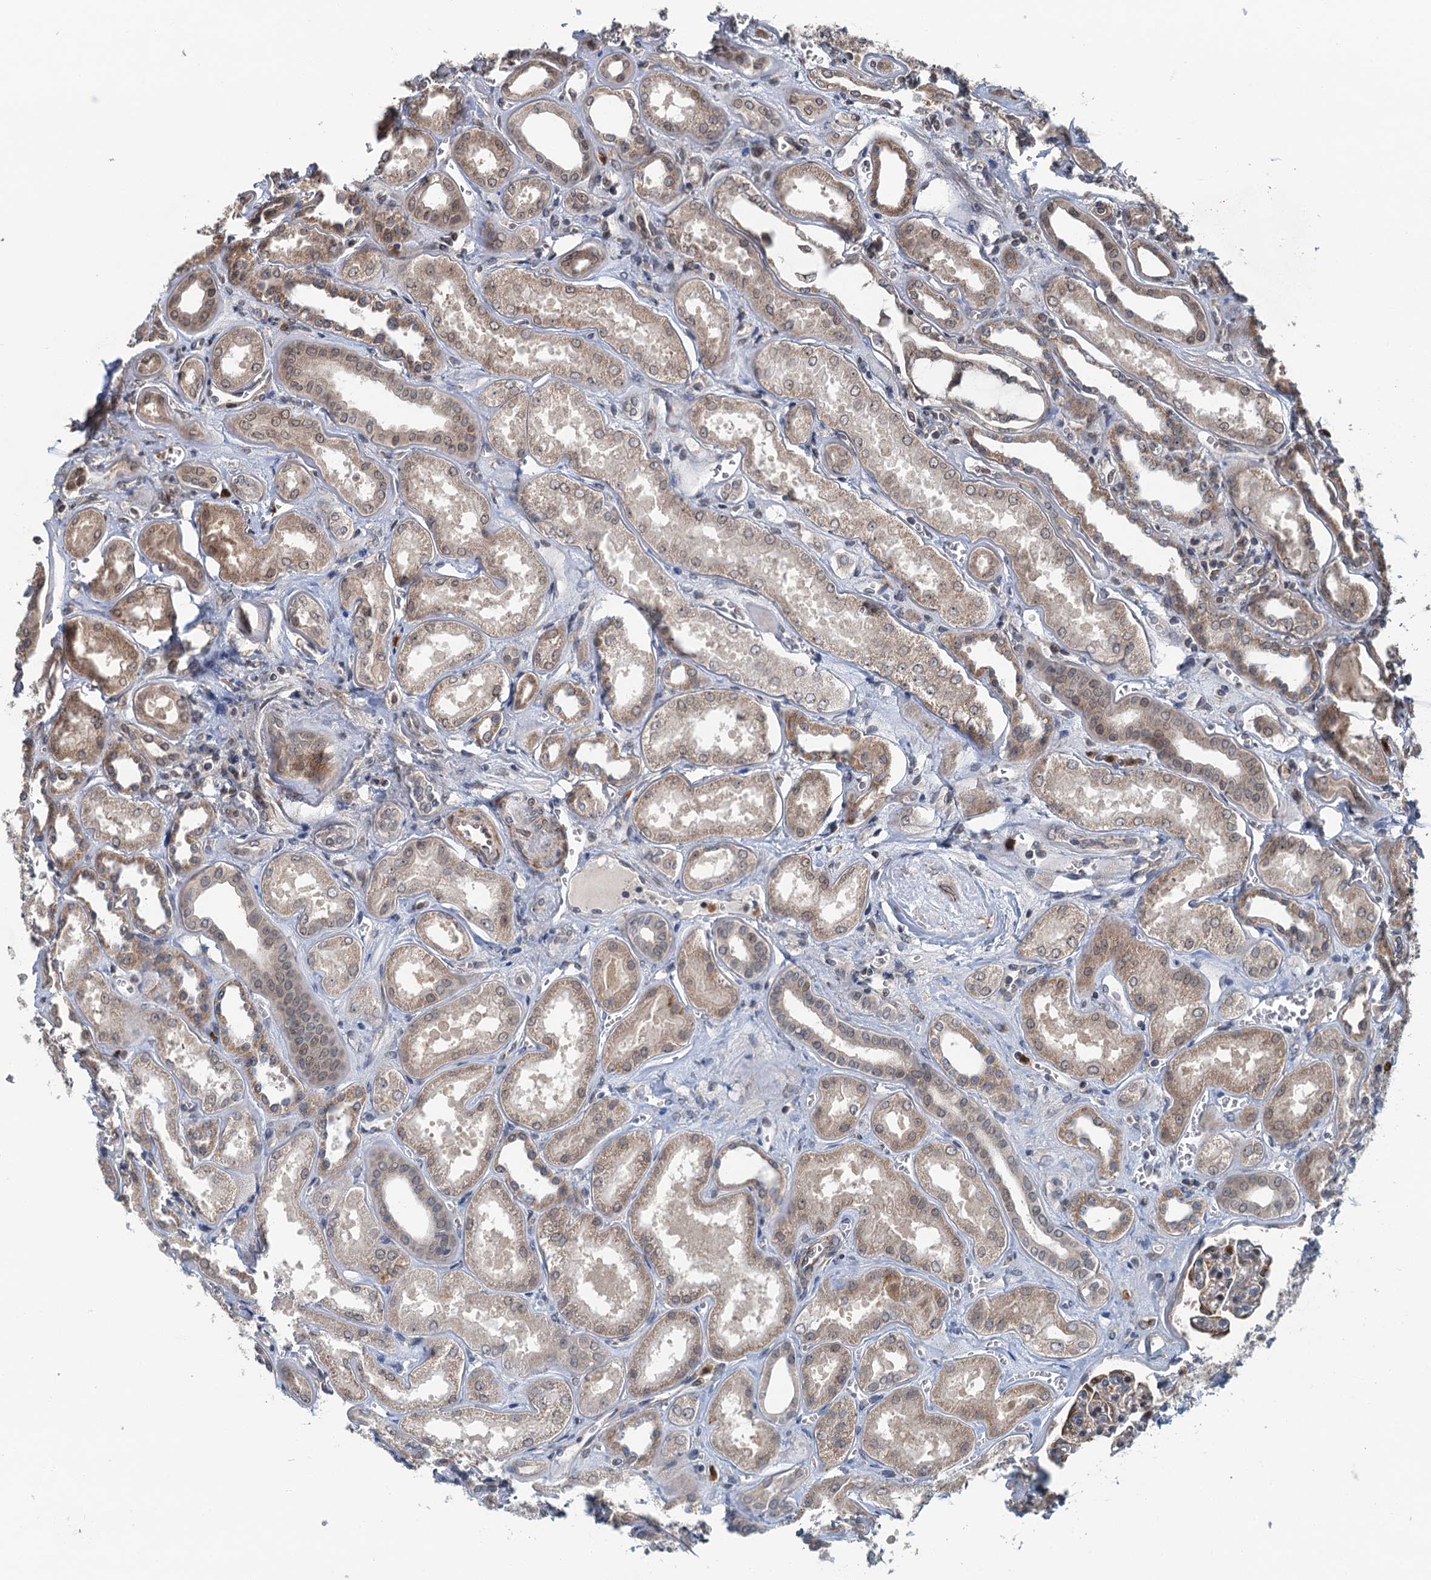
{"staining": {"intensity": "moderate", "quantity": "25%-75%", "location": "cytoplasmic/membranous"}, "tissue": "kidney", "cell_type": "Cells in glomeruli", "image_type": "normal", "snomed": [{"axis": "morphology", "description": "Normal tissue, NOS"}, {"axis": "morphology", "description": "Adenocarcinoma, NOS"}, {"axis": "topography", "description": "Kidney"}], "caption": "Immunohistochemistry micrograph of normal kidney stained for a protein (brown), which exhibits medium levels of moderate cytoplasmic/membranous expression in approximately 25%-75% of cells in glomeruli.", "gene": "WHAMM", "patient": {"sex": "female", "age": 68}}